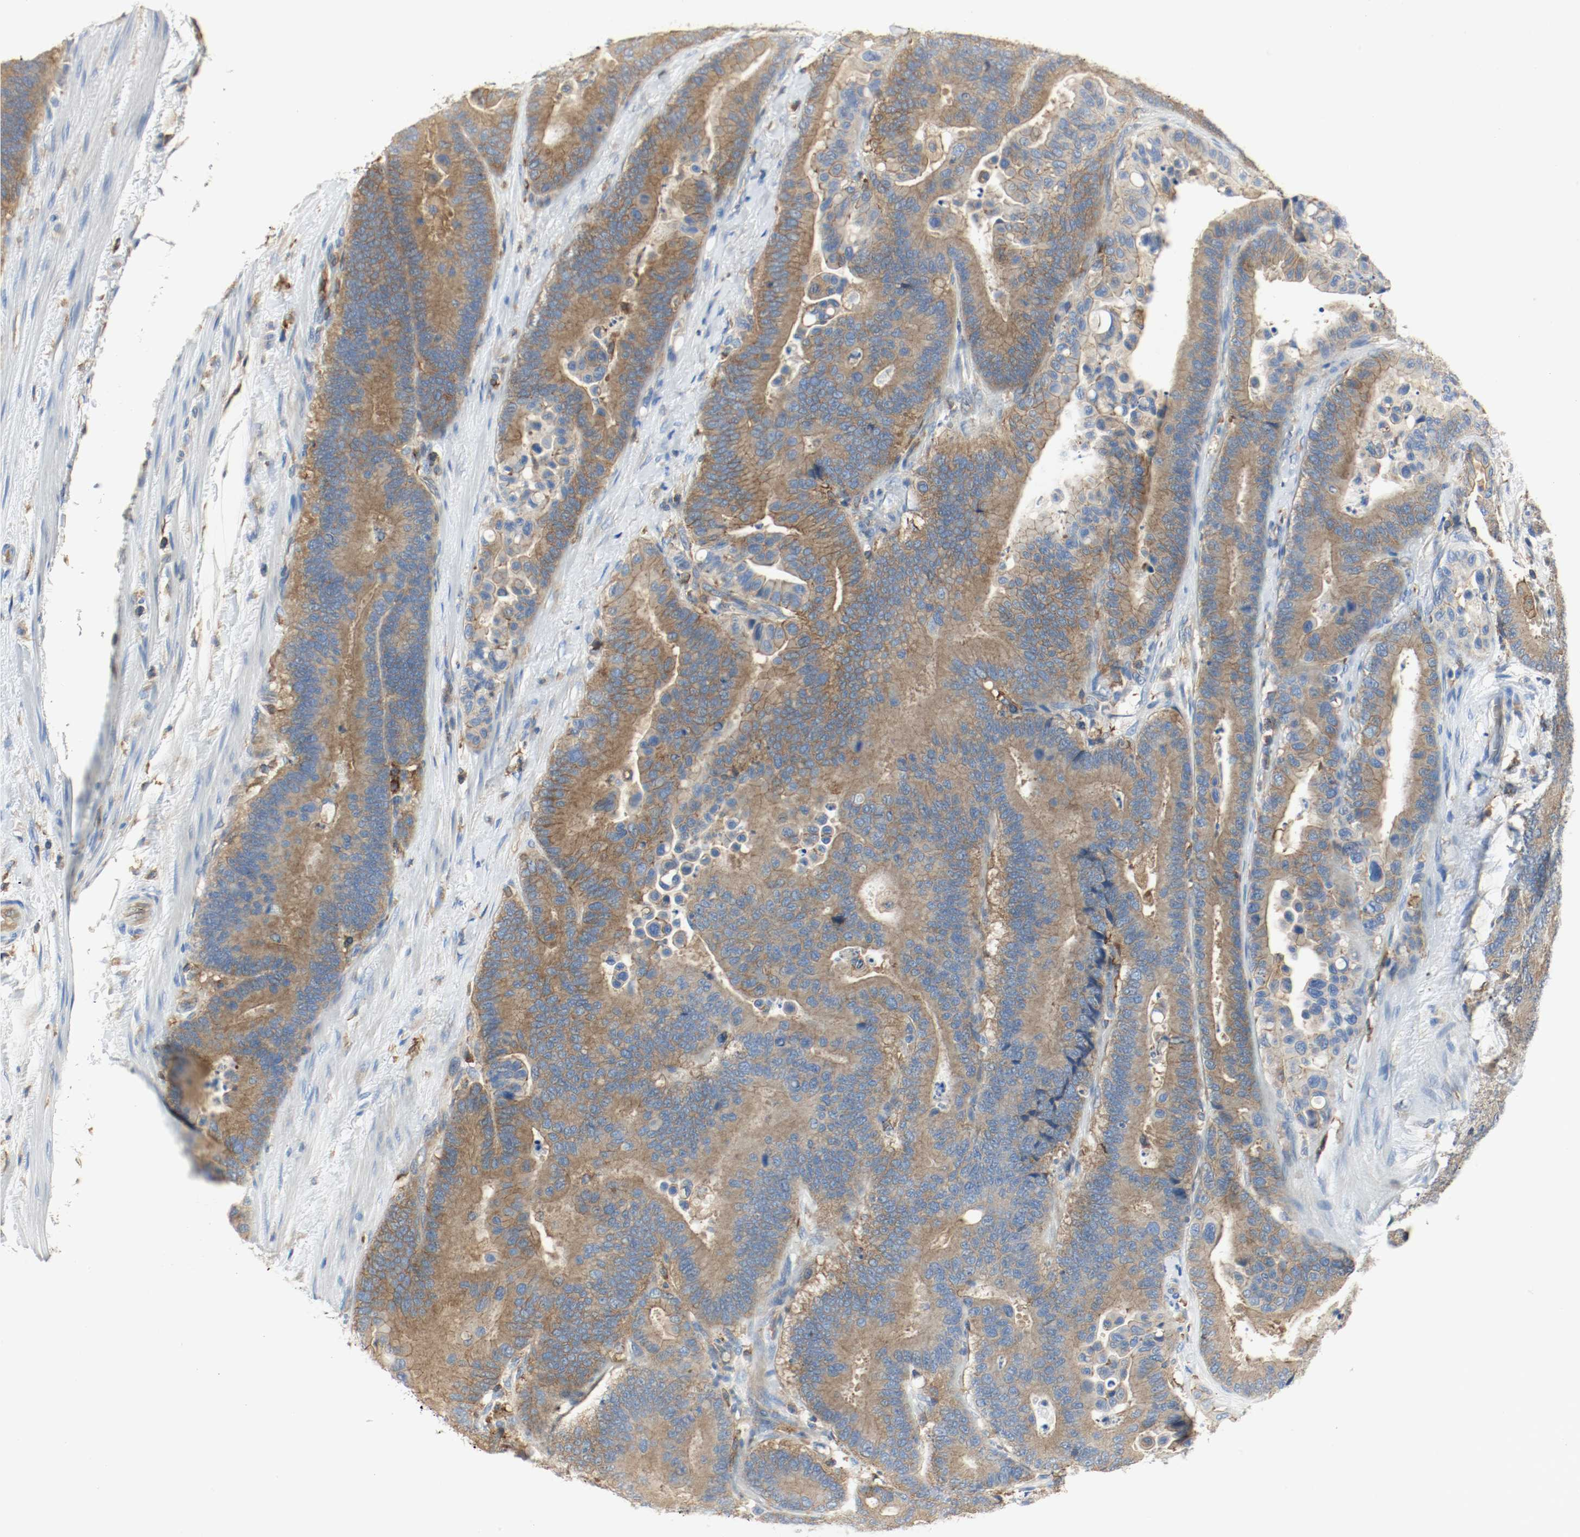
{"staining": {"intensity": "moderate", "quantity": ">75%", "location": "cytoplasmic/membranous"}, "tissue": "colorectal cancer", "cell_type": "Tumor cells", "image_type": "cancer", "snomed": [{"axis": "morphology", "description": "Normal tissue, NOS"}, {"axis": "morphology", "description": "Adenocarcinoma, NOS"}, {"axis": "topography", "description": "Colon"}], "caption": "Immunohistochemistry (DAB (3,3'-diaminobenzidine)) staining of human colorectal adenocarcinoma demonstrates moderate cytoplasmic/membranous protein staining in approximately >75% of tumor cells.", "gene": "ARPC1B", "patient": {"sex": "male", "age": 82}}